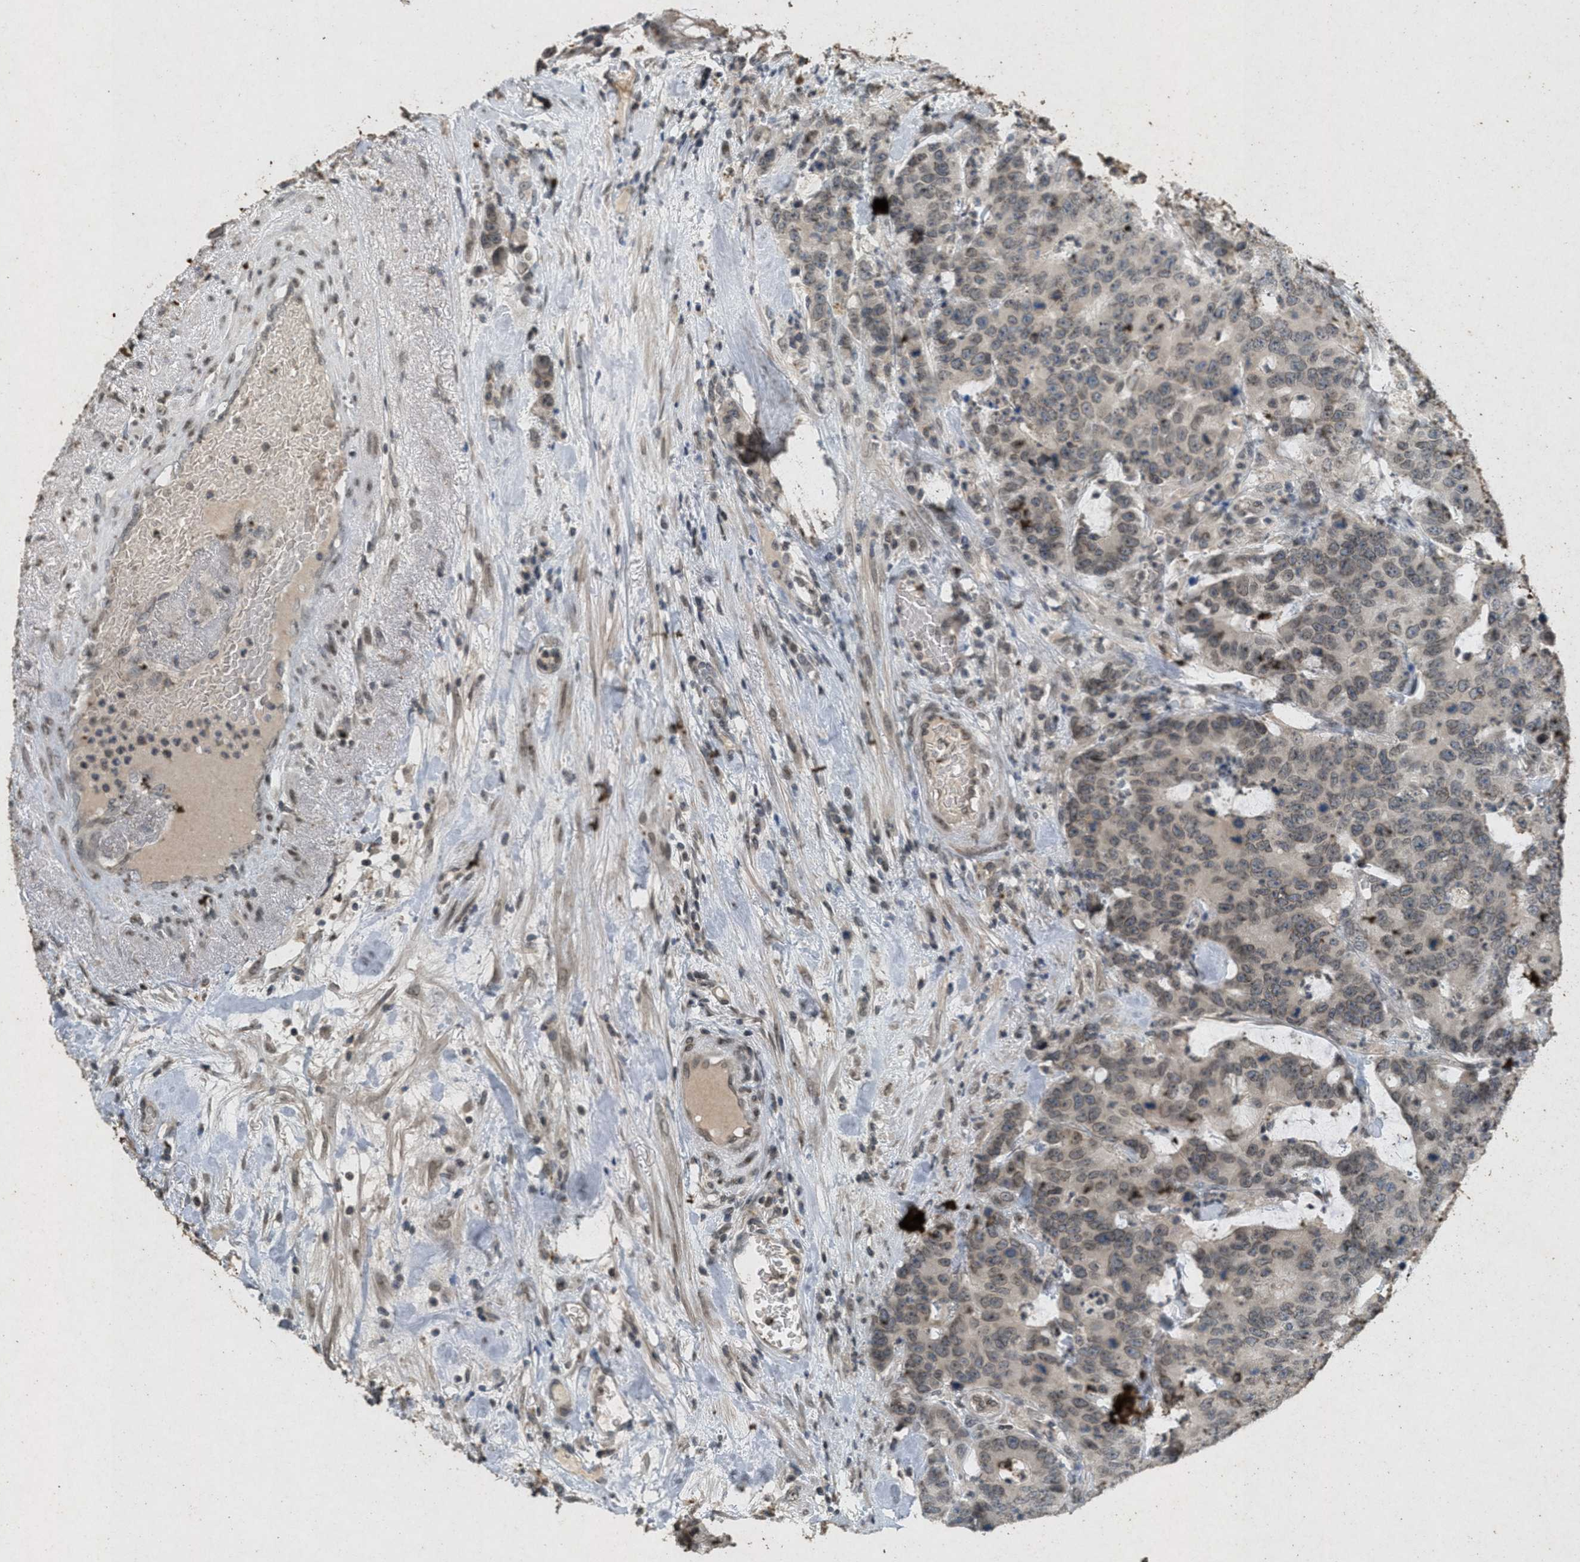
{"staining": {"intensity": "moderate", "quantity": ">75%", "location": "cytoplasmic/membranous,nuclear"}, "tissue": "colorectal cancer", "cell_type": "Tumor cells", "image_type": "cancer", "snomed": [{"axis": "morphology", "description": "Adenocarcinoma, NOS"}, {"axis": "topography", "description": "Colon"}], "caption": "This histopathology image exhibits immunohistochemistry (IHC) staining of colorectal adenocarcinoma, with medium moderate cytoplasmic/membranous and nuclear staining in approximately >75% of tumor cells.", "gene": "ABHD6", "patient": {"sex": "female", "age": 86}}